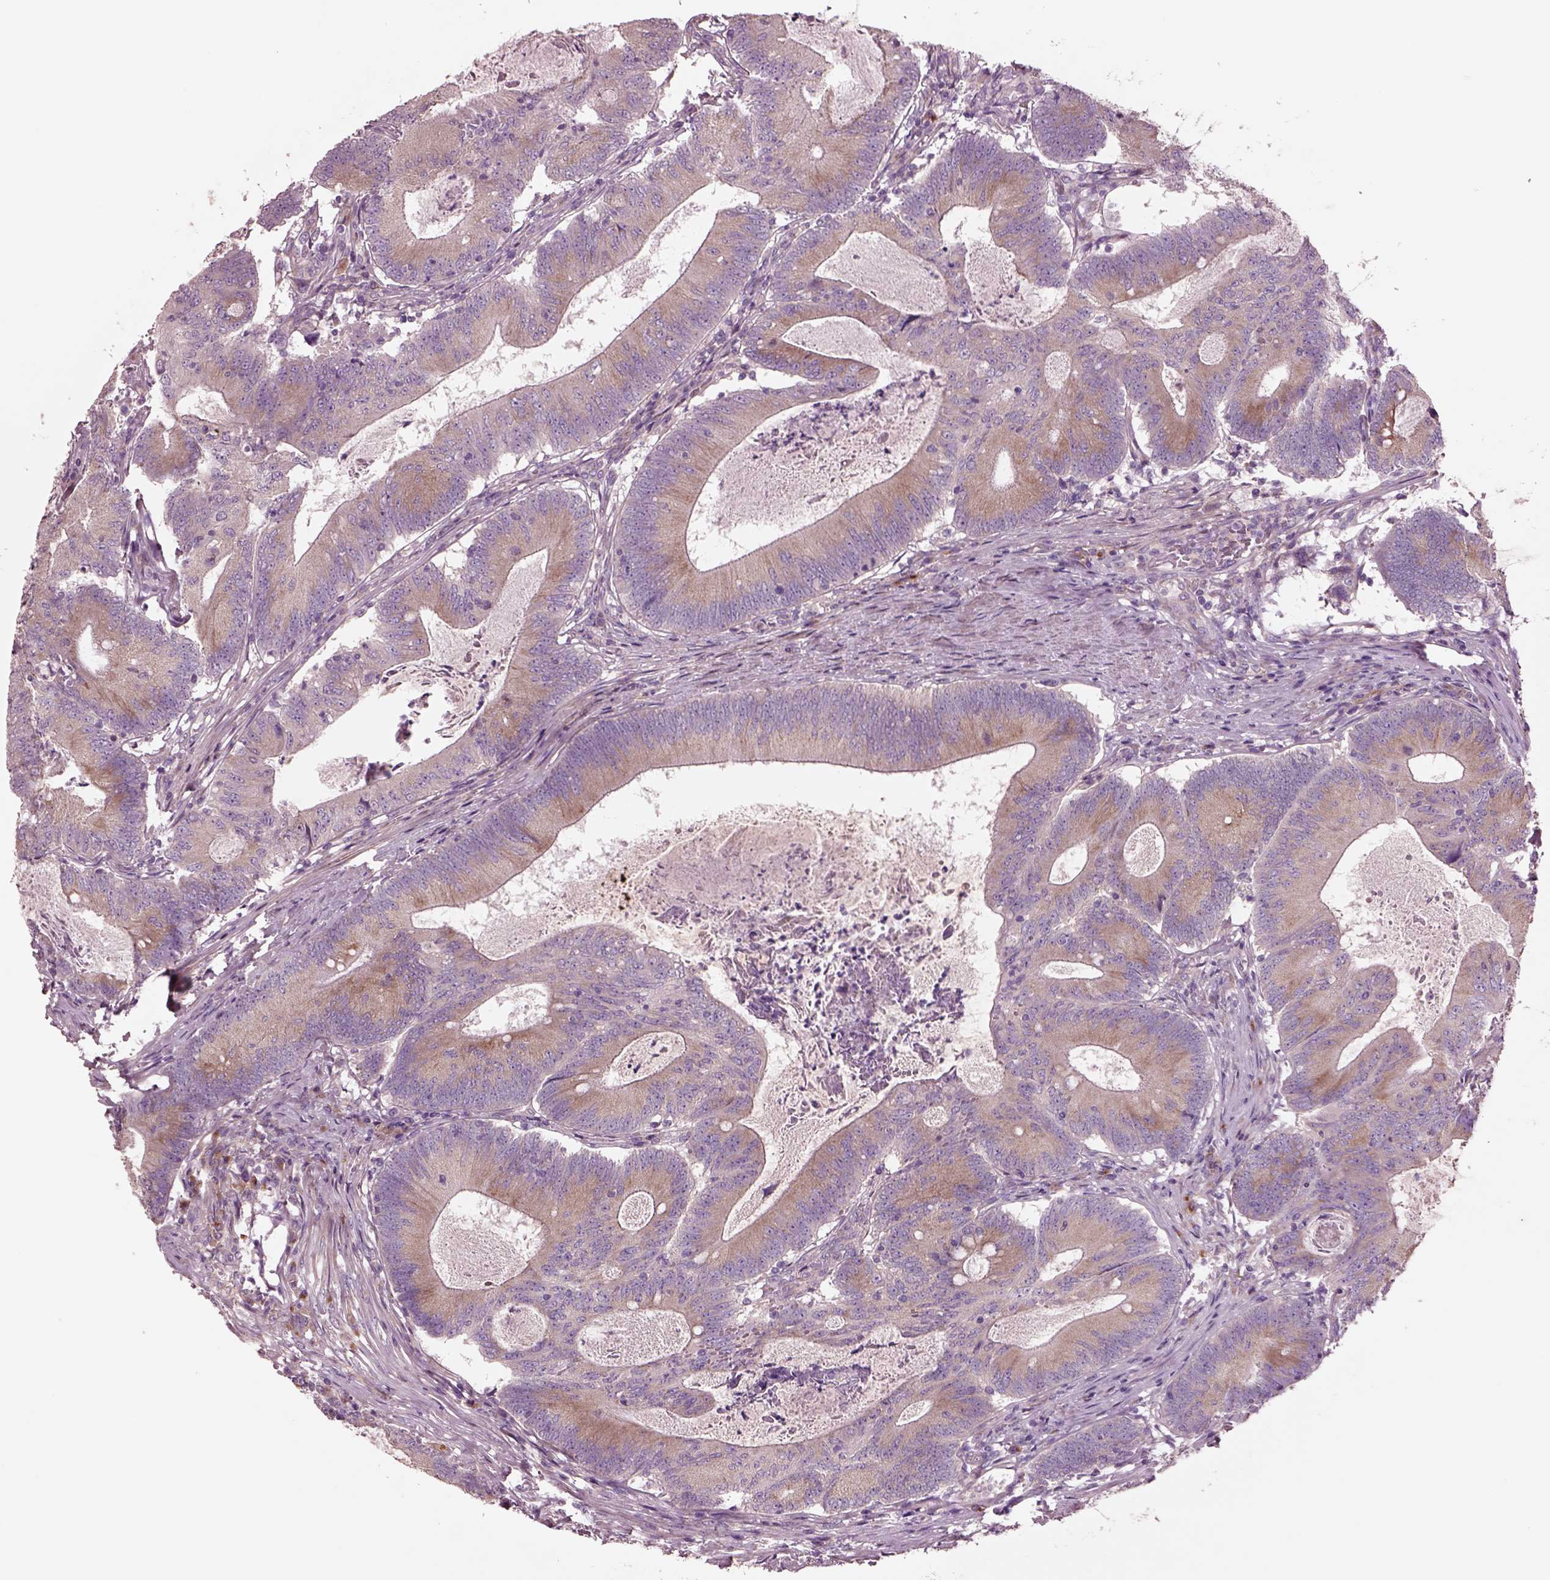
{"staining": {"intensity": "moderate", "quantity": ">75%", "location": "cytoplasmic/membranous"}, "tissue": "colorectal cancer", "cell_type": "Tumor cells", "image_type": "cancer", "snomed": [{"axis": "morphology", "description": "Adenocarcinoma, NOS"}, {"axis": "topography", "description": "Colon"}], "caption": "Approximately >75% of tumor cells in human colorectal adenocarcinoma show moderate cytoplasmic/membranous protein expression as visualized by brown immunohistochemical staining.", "gene": "SEC23A", "patient": {"sex": "female", "age": 70}}